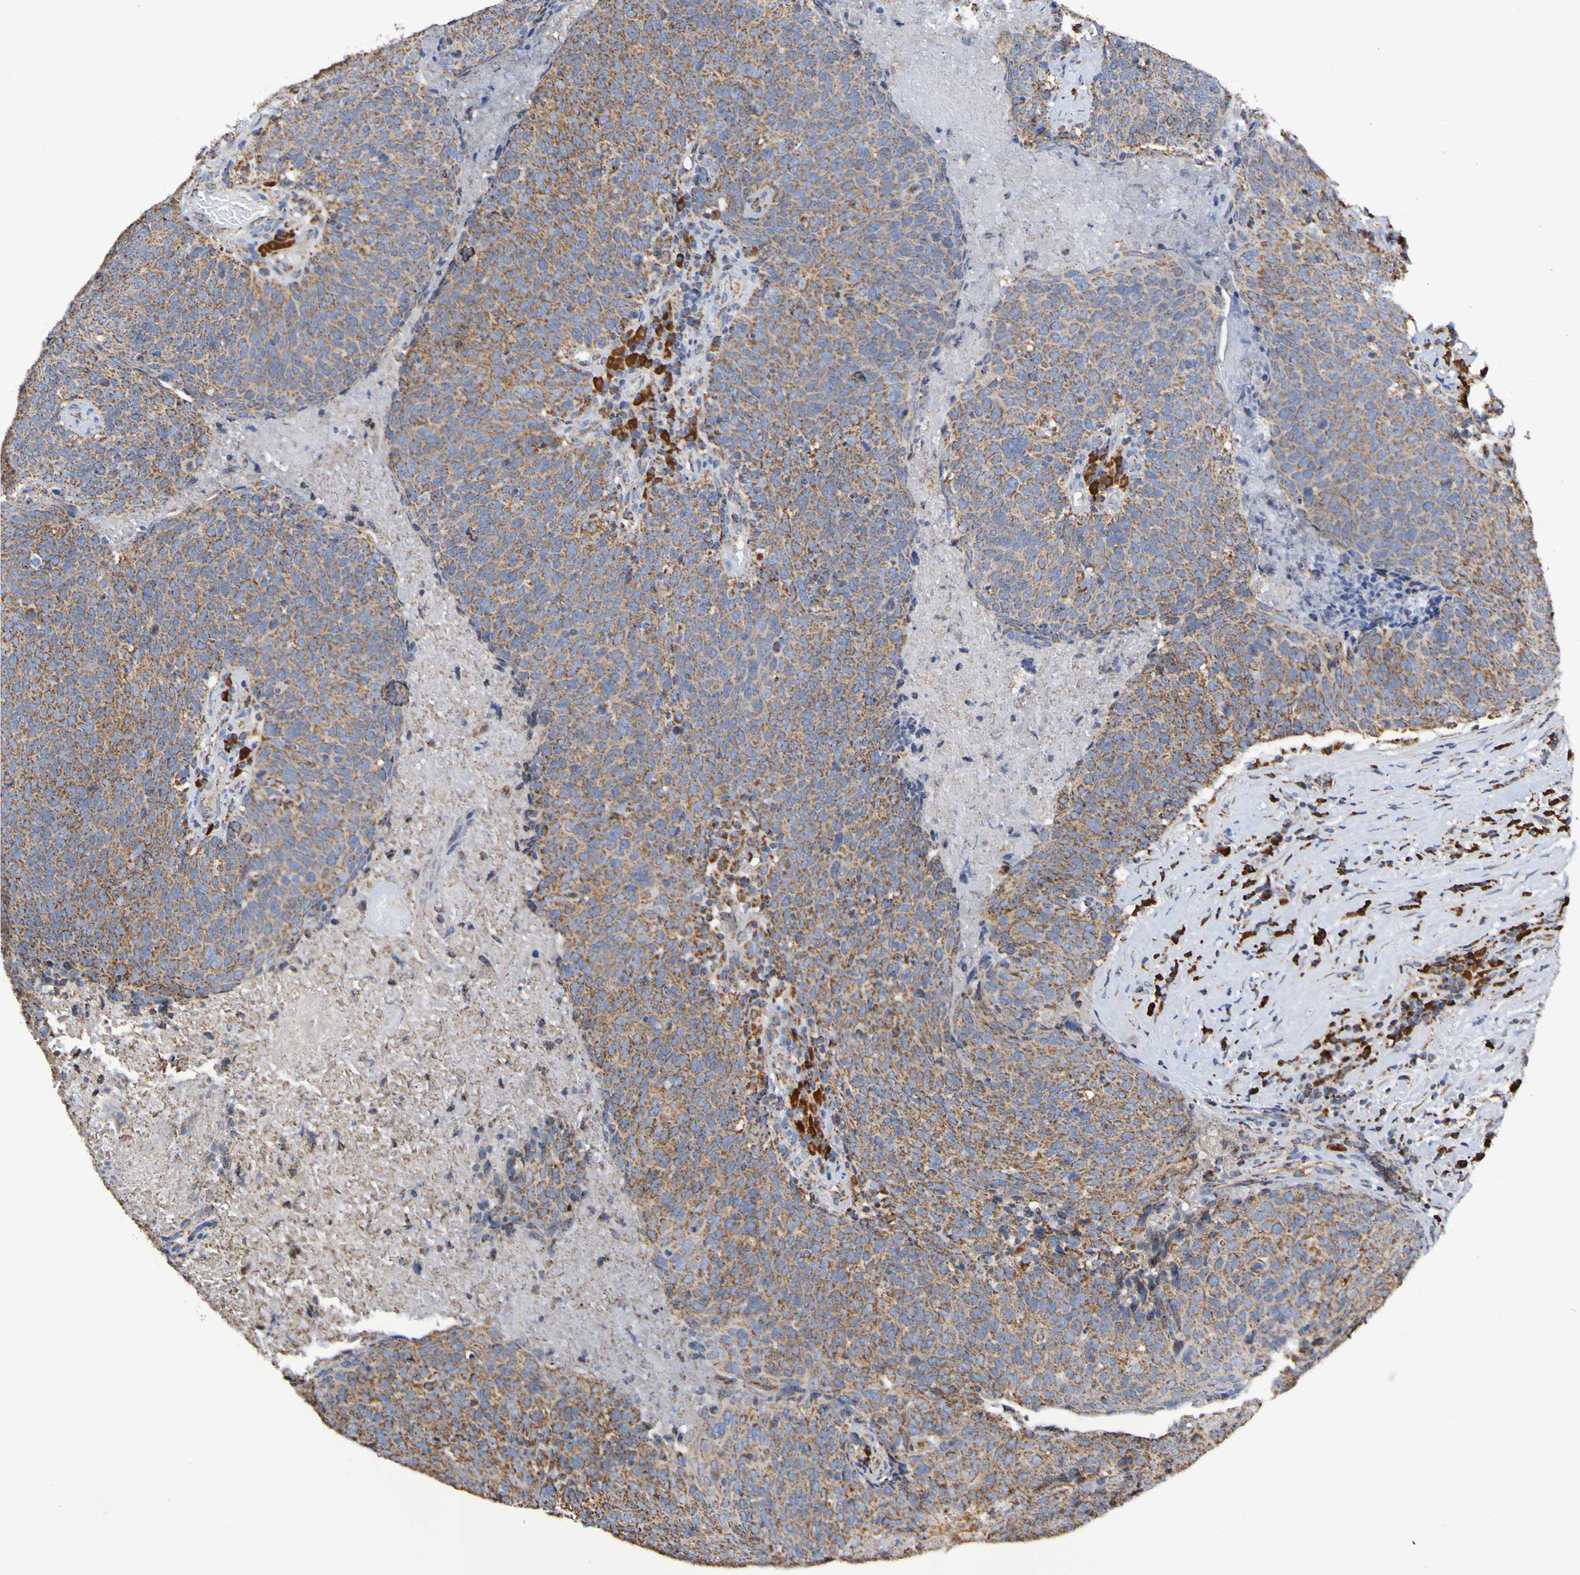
{"staining": {"intensity": "moderate", "quantity": ">75%", "location": "cytoplasmic/membranous"}, "tissue": "head and neck cancer", "cell_type": "Tumor cells", "image_type": "cancer", "snomed": [{"axis": "morphology", "description": "Squamous cell carcinoma, NOS"}, {"axis": "morphology", "description": "Squamous cell carcinoma, metastatic, NOS"}, {"axis": "topography", "description": "Lymph node"}, {"axis": "topography", "description": "Head-Neck"}], "caption": "This is a histology image of immunohistochemistry staining of head and neck squamous cell carcinoma, which shows moderate staining in the cytoplasmic/membranous of tumor cells.", "gene": "IL18R1", "patient": {"sex": "male", "age": 62}}